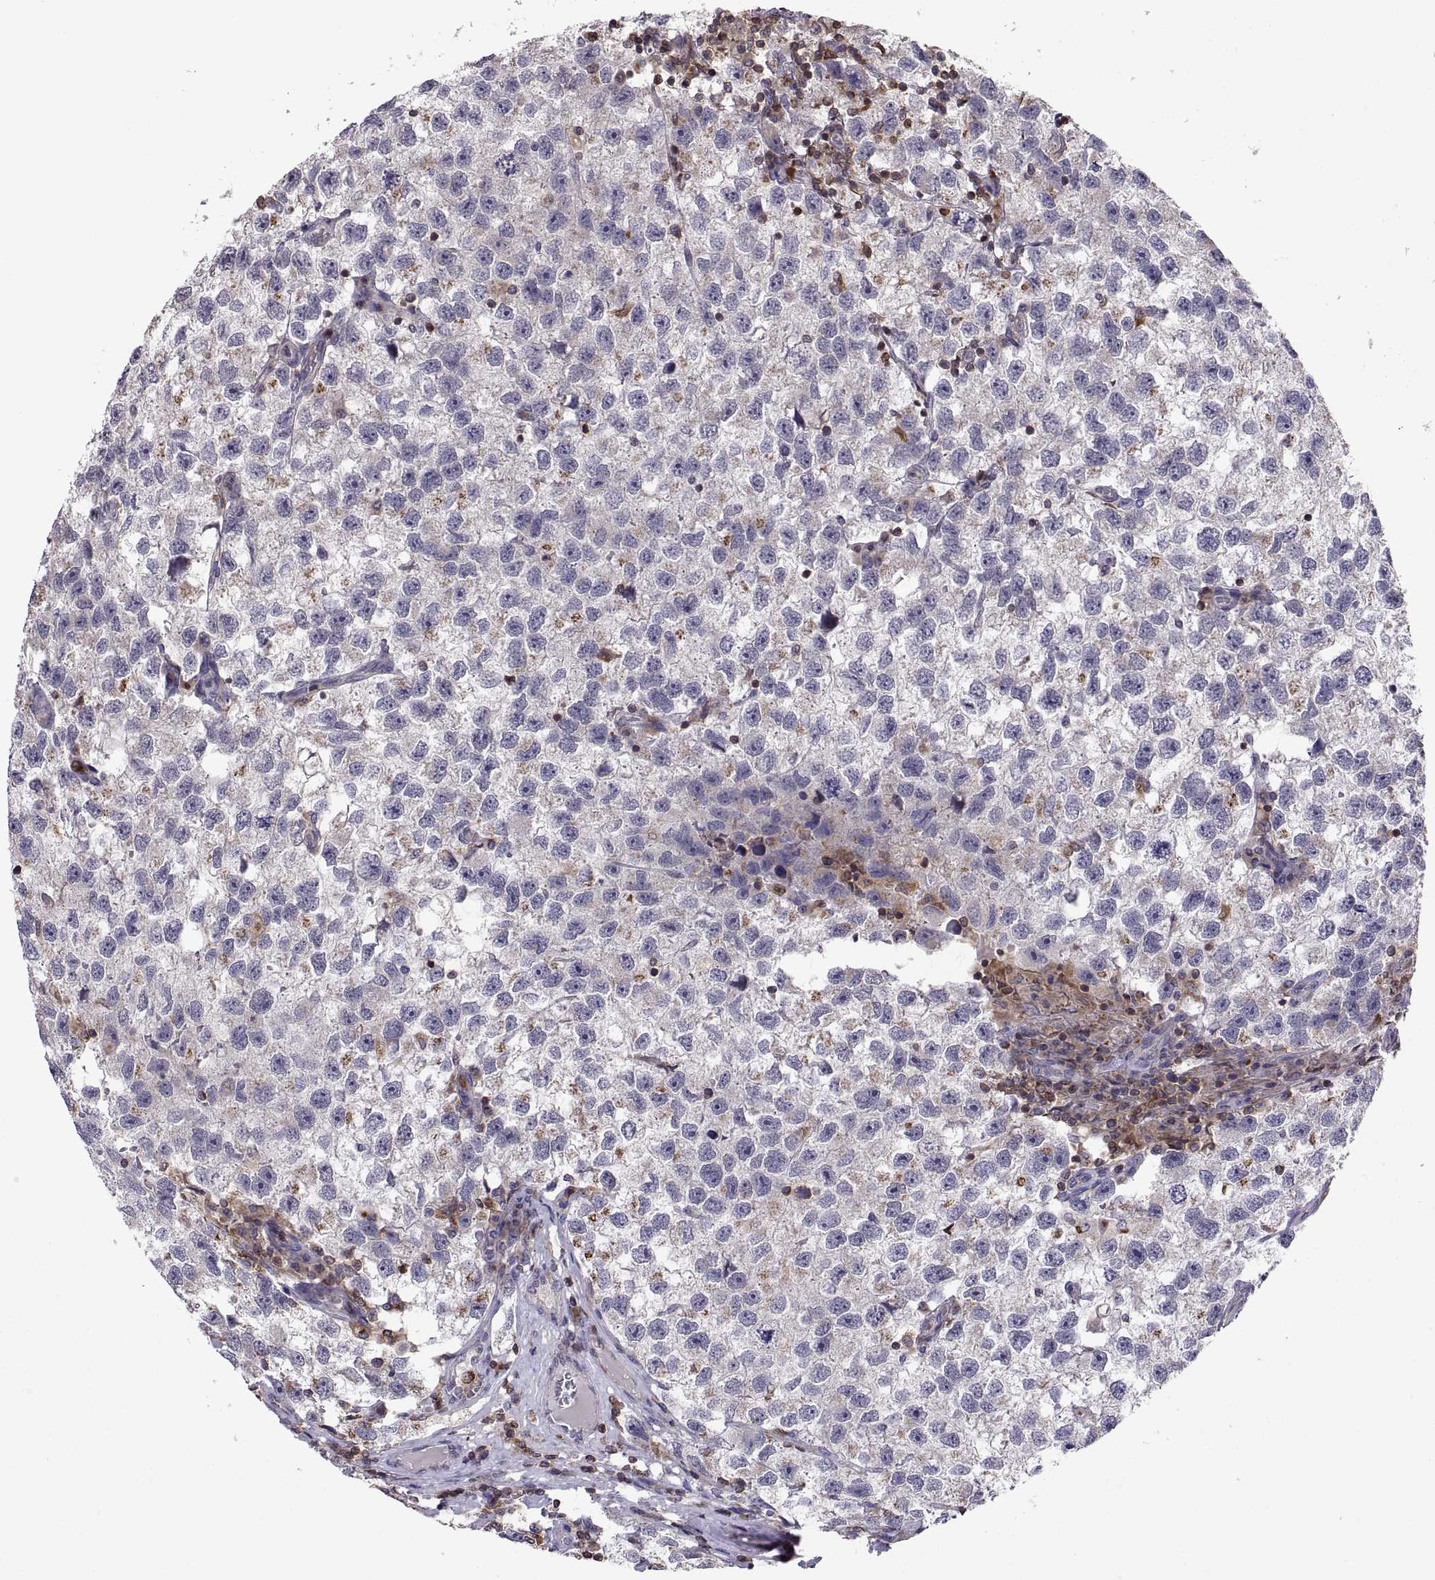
{"staining": {"intensity": "negative", "quantity": "none", "location": "none"}, "tissue": "testis cancer", "cell_type": "Tumor cells", "image_type": "cancer", "snomed": [{"axis": "morphology", "description": "Seminoma, NOS"}, {"axis": "topography", "description": "Testis"}], "caption": "Human seminoma (testis) stained for a protein using IHC exhibits no staining in tumor cells.", "gene": "ACAP1", "patient": {"sex": "male", "age": 26}}